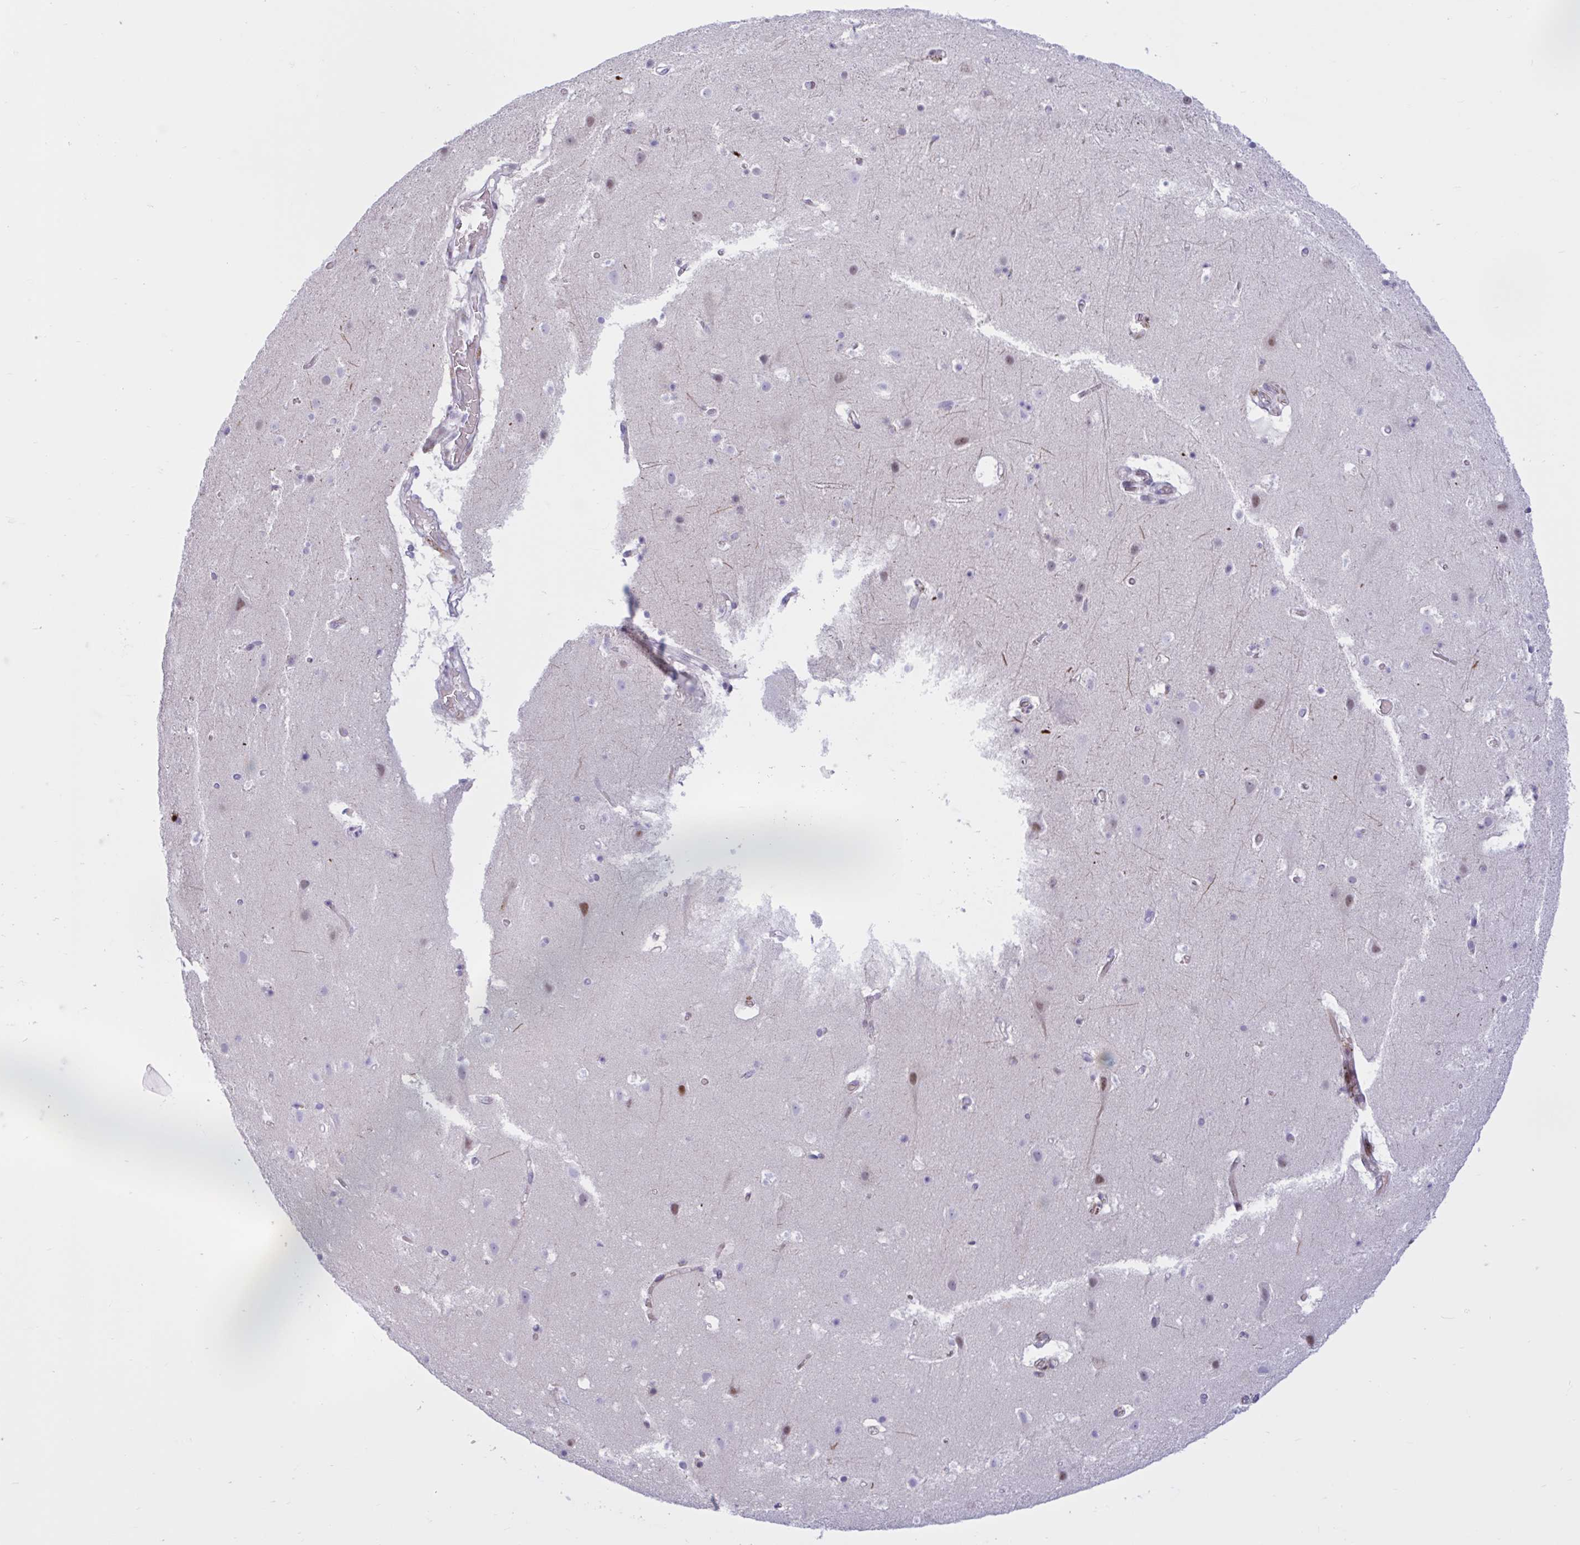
{"staining": {"intensity": "negative", "quantity": "none", "location": "none"}, "tissue": "cerebral cortex", "cell_type": "Endothelial cells", "image_type": "normal", "snomed": [{"axis": "morphology", "description": "Normal tissue, NOS"}, {"axis": "topography", "description": "Cerebral cortex"}], "caption": "A micrograph of cerebral cortex stained for a protein shows no brown staining in endothelial cells.", "gene": "RBL1", "patient": {"sex": "female", "age": 42}}